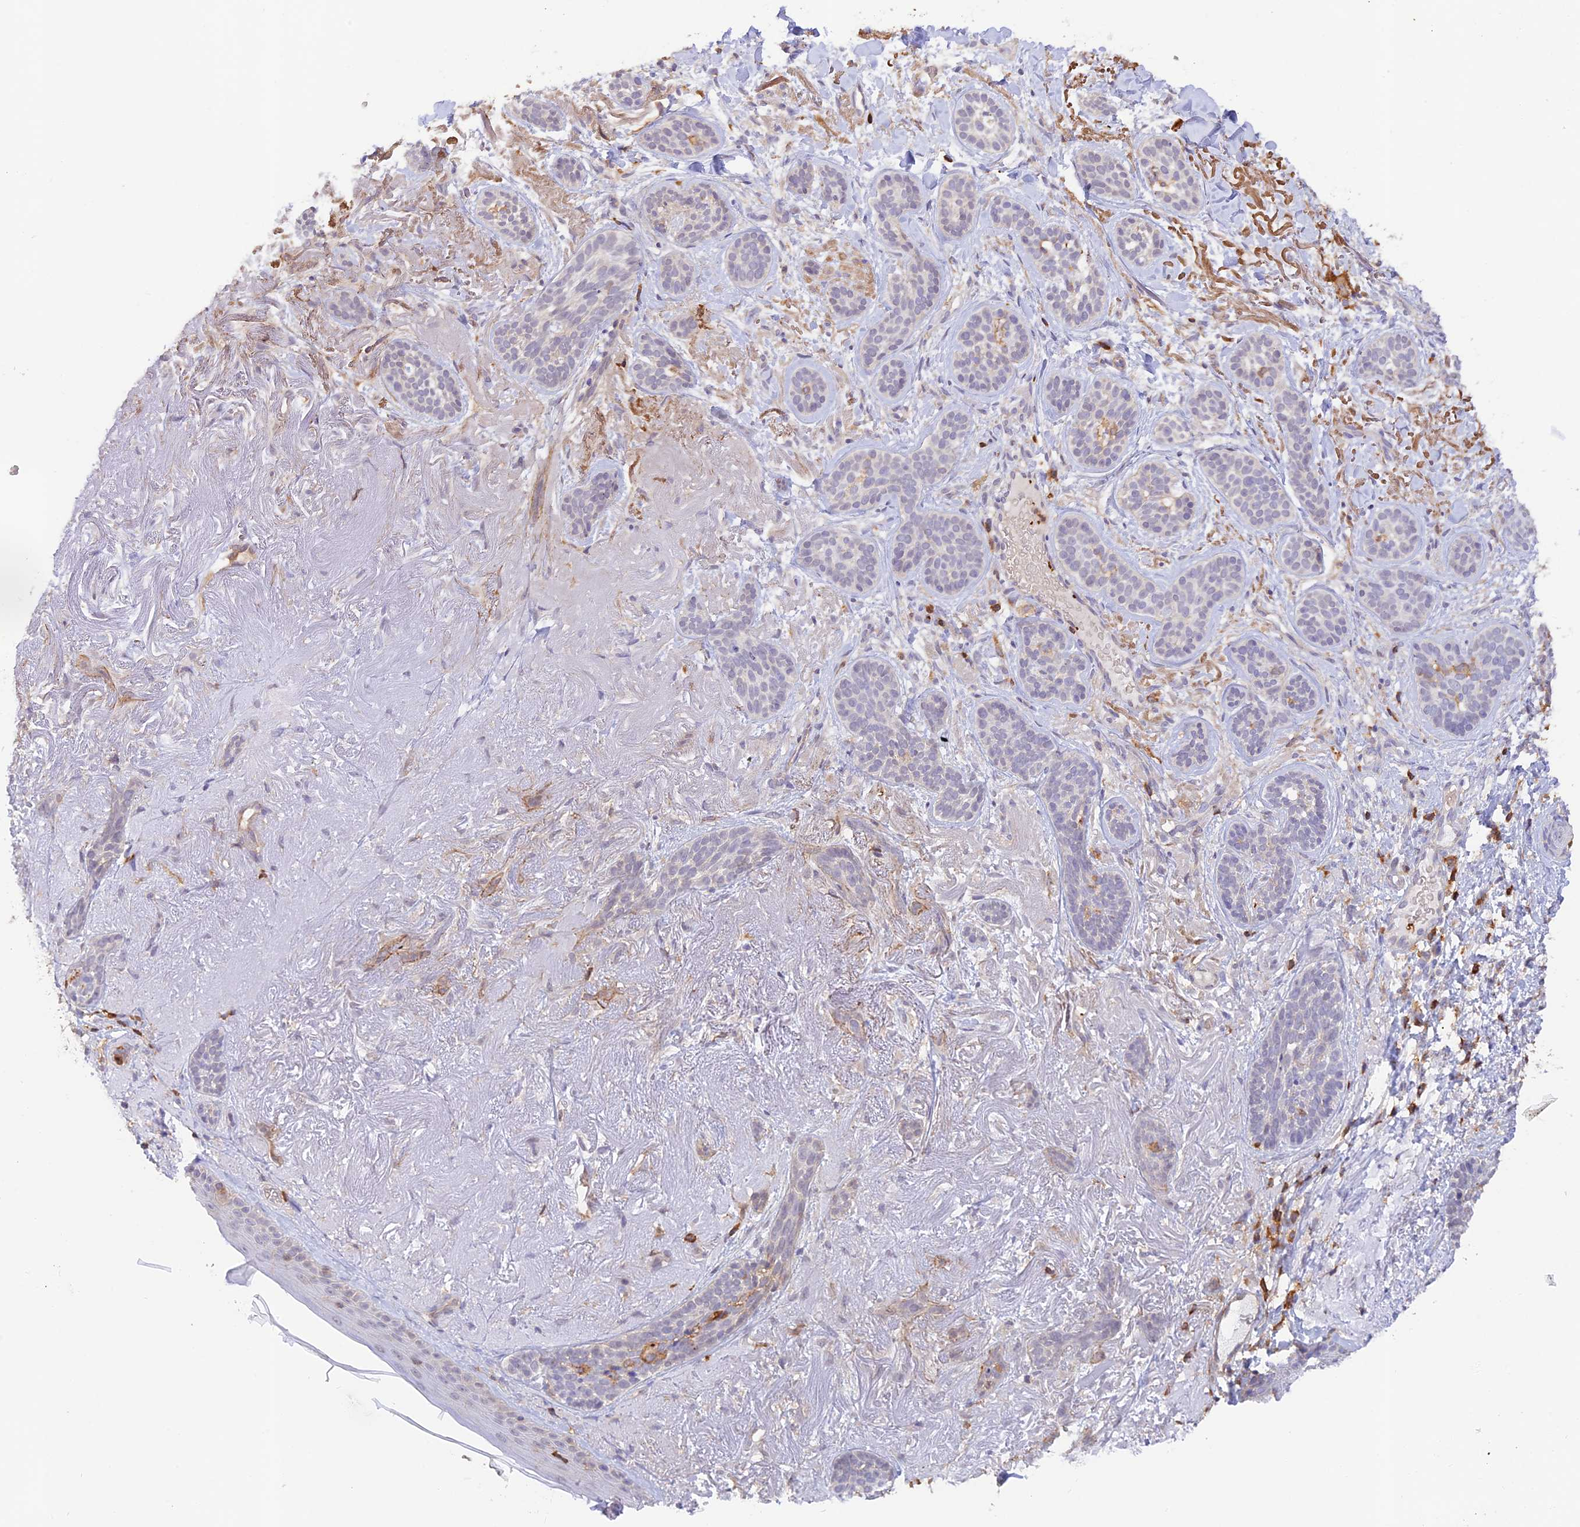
{"staining": {"intensity": "negative", "quantity": "none", "location": "none"}, "tissue": "skin cancer", "cell_type": "Tumor cells", "image_type": "cancer", "snomed": [{"axis": "morphology", "description": "Basal cell carcinoma"}, {"axis": "topography", "description": "Skin"}], "caption": "High power microscopy photomicrograph of an IHC histopathology image of skin cancer, revealing no significant staining in tumor cells. The staining is performed using DAB (3,3'-diaminobenzidine) brown chromogen with nuclei counter-stained in using hematoxylin.", "gene": "DENND1C", "patient": {"sex": "male", "age": 71}}